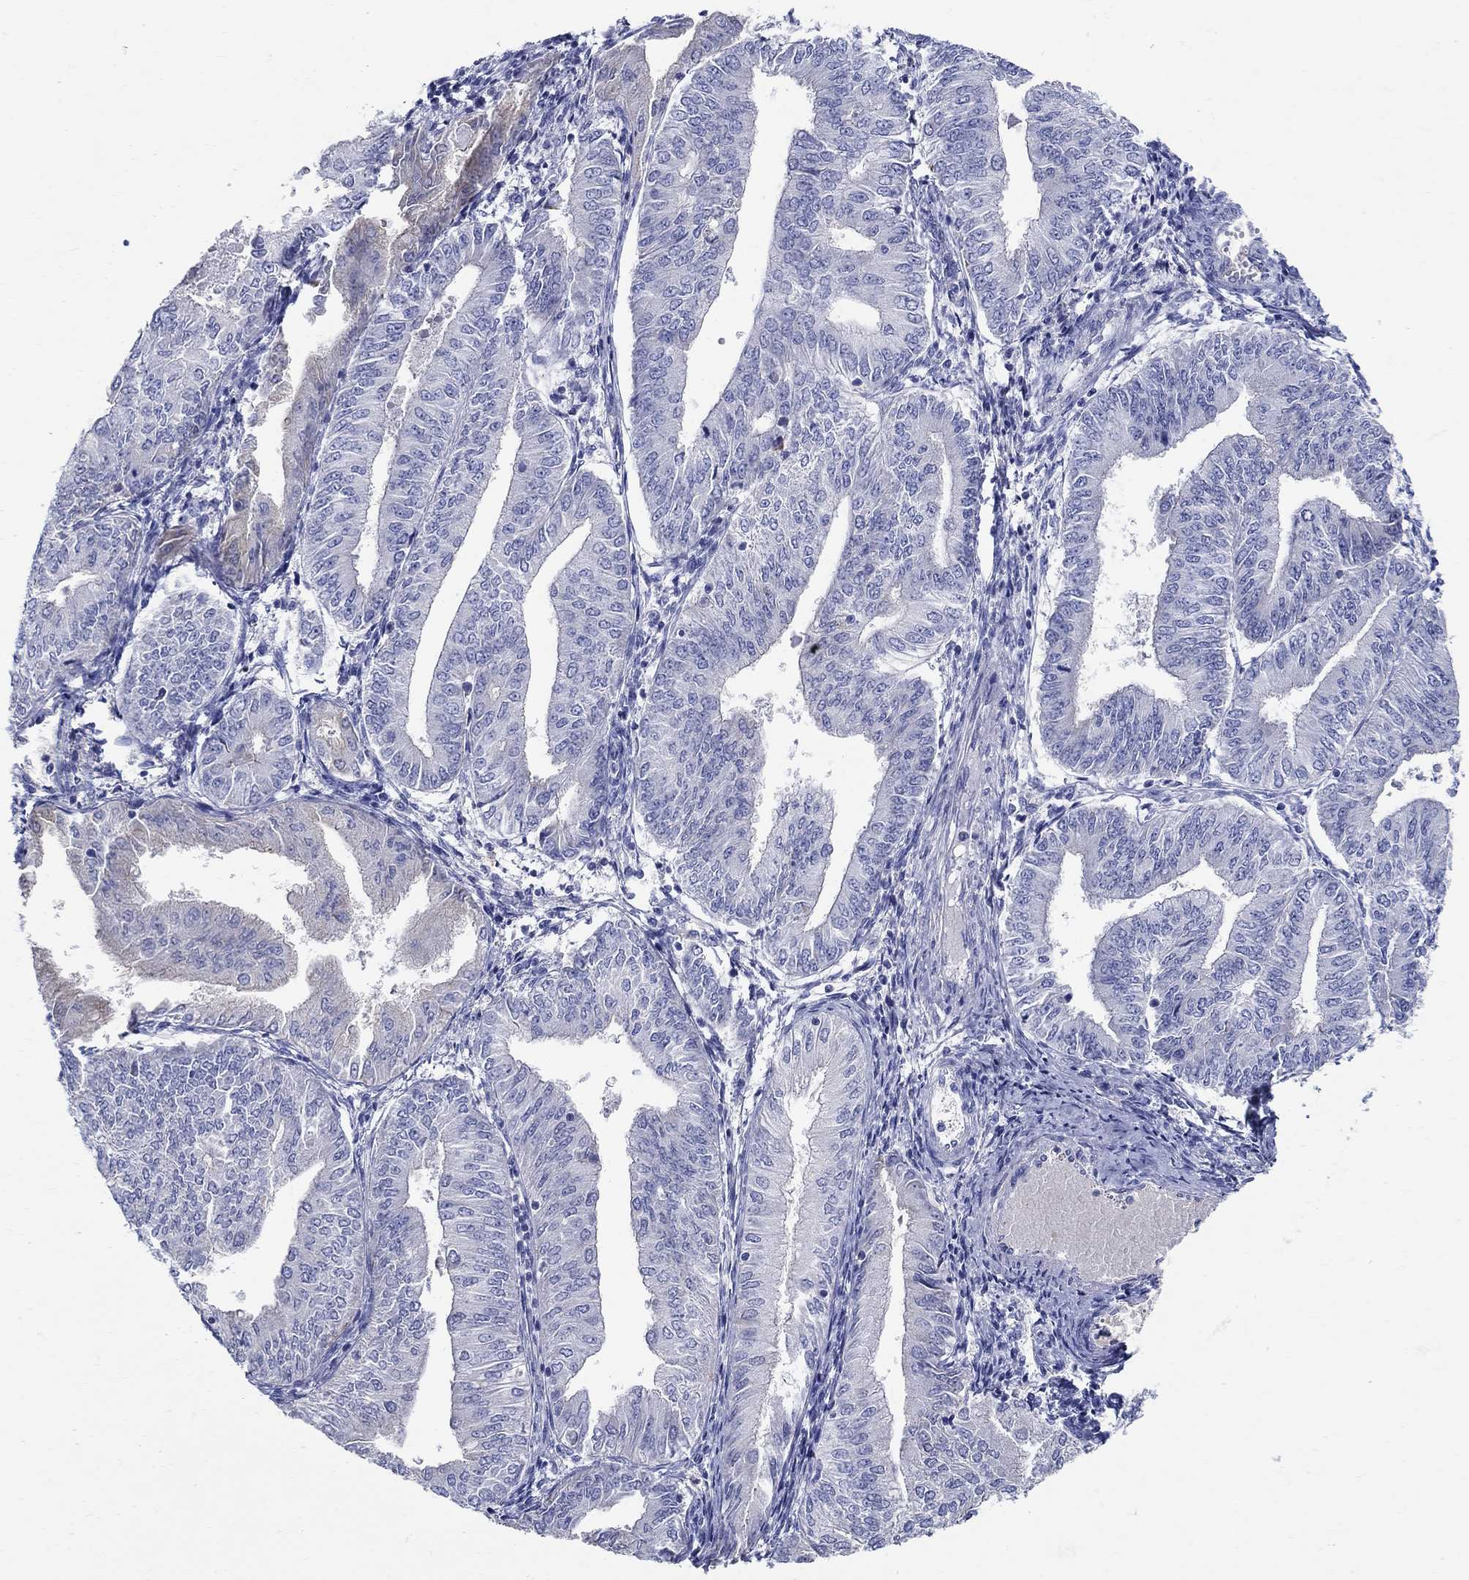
{"staining": {"intensity": "negative", "quantity": "none", "location": "none"}, "tissue": "endometrial cancer", "cell_type": "Tumor cells", "image_type": "cancer", "snomed": [{"axis": "morphology", "description": "Adenocarcinoma, NOS"}, {"axis": "topography", "description": "Endometrium"}], "caption": "Image shows no protein expression in tumor cells of endometrial cancer tissue.", "gene": "CRYGD", "patient": {"sex": "female", "age": 53}}